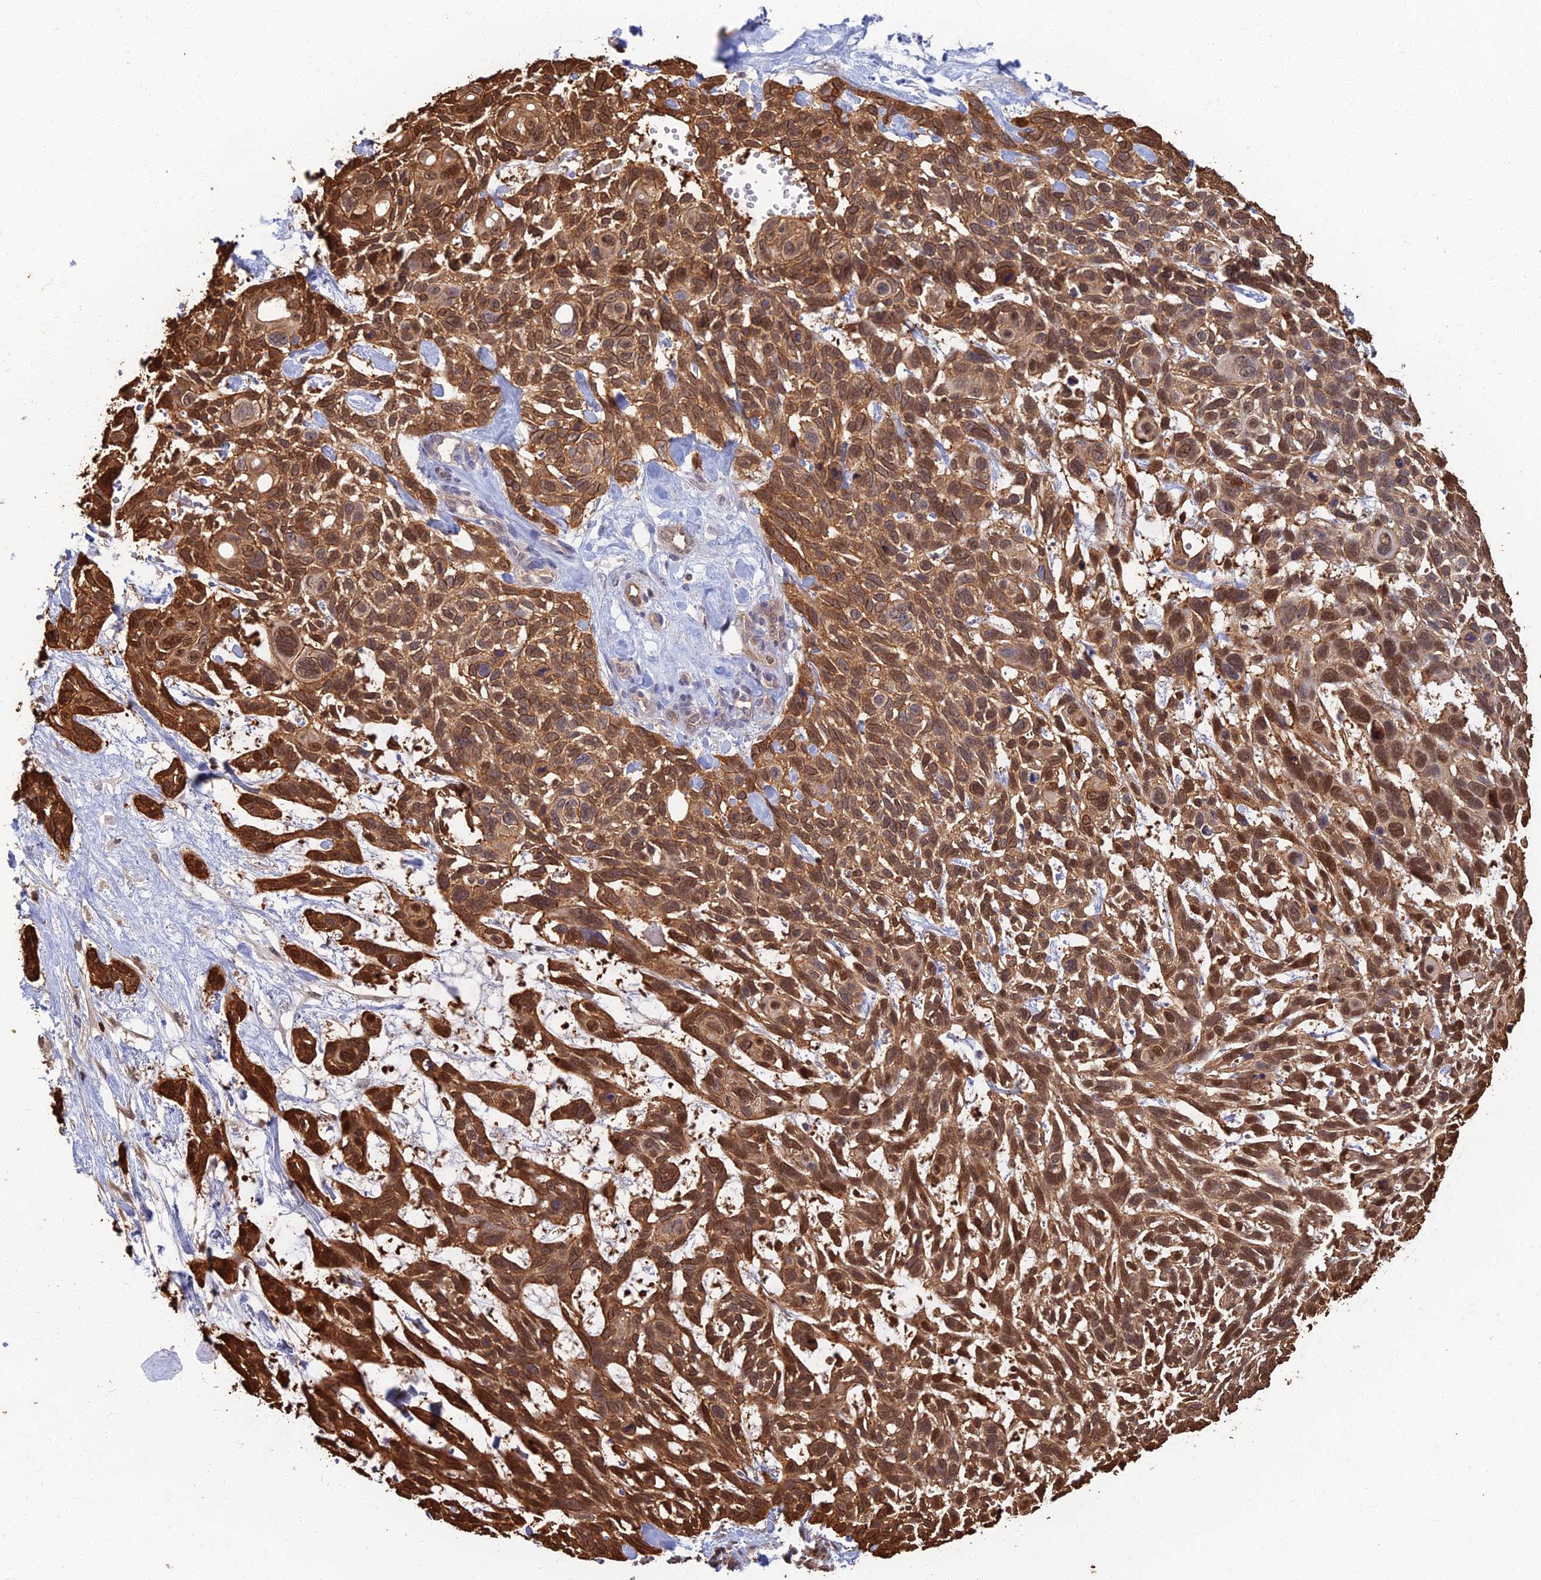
{"staining": {"intensity": "strong", "quantity": ">75%", "location": "cytoplasmic/membranous,nuclear"}, "tissue": "skin cancer", "cell_type": "Tumor cells", "image_type": "cancer", "snomed": [{"axis": "morphology", "description": "Basal cell carcinoma"}, {"axis": "topography", "description": "Skin"}], "caption": "Approximately >75% of tumor cells in human skin cancer (basal cell carcinoma) display strong cytoplasmic/membranous and nuclear protein expression as visualized by brown immunohistochemical staining.", "gene": "LRRN3", "patient": {"sex": "male", "age": 88}}